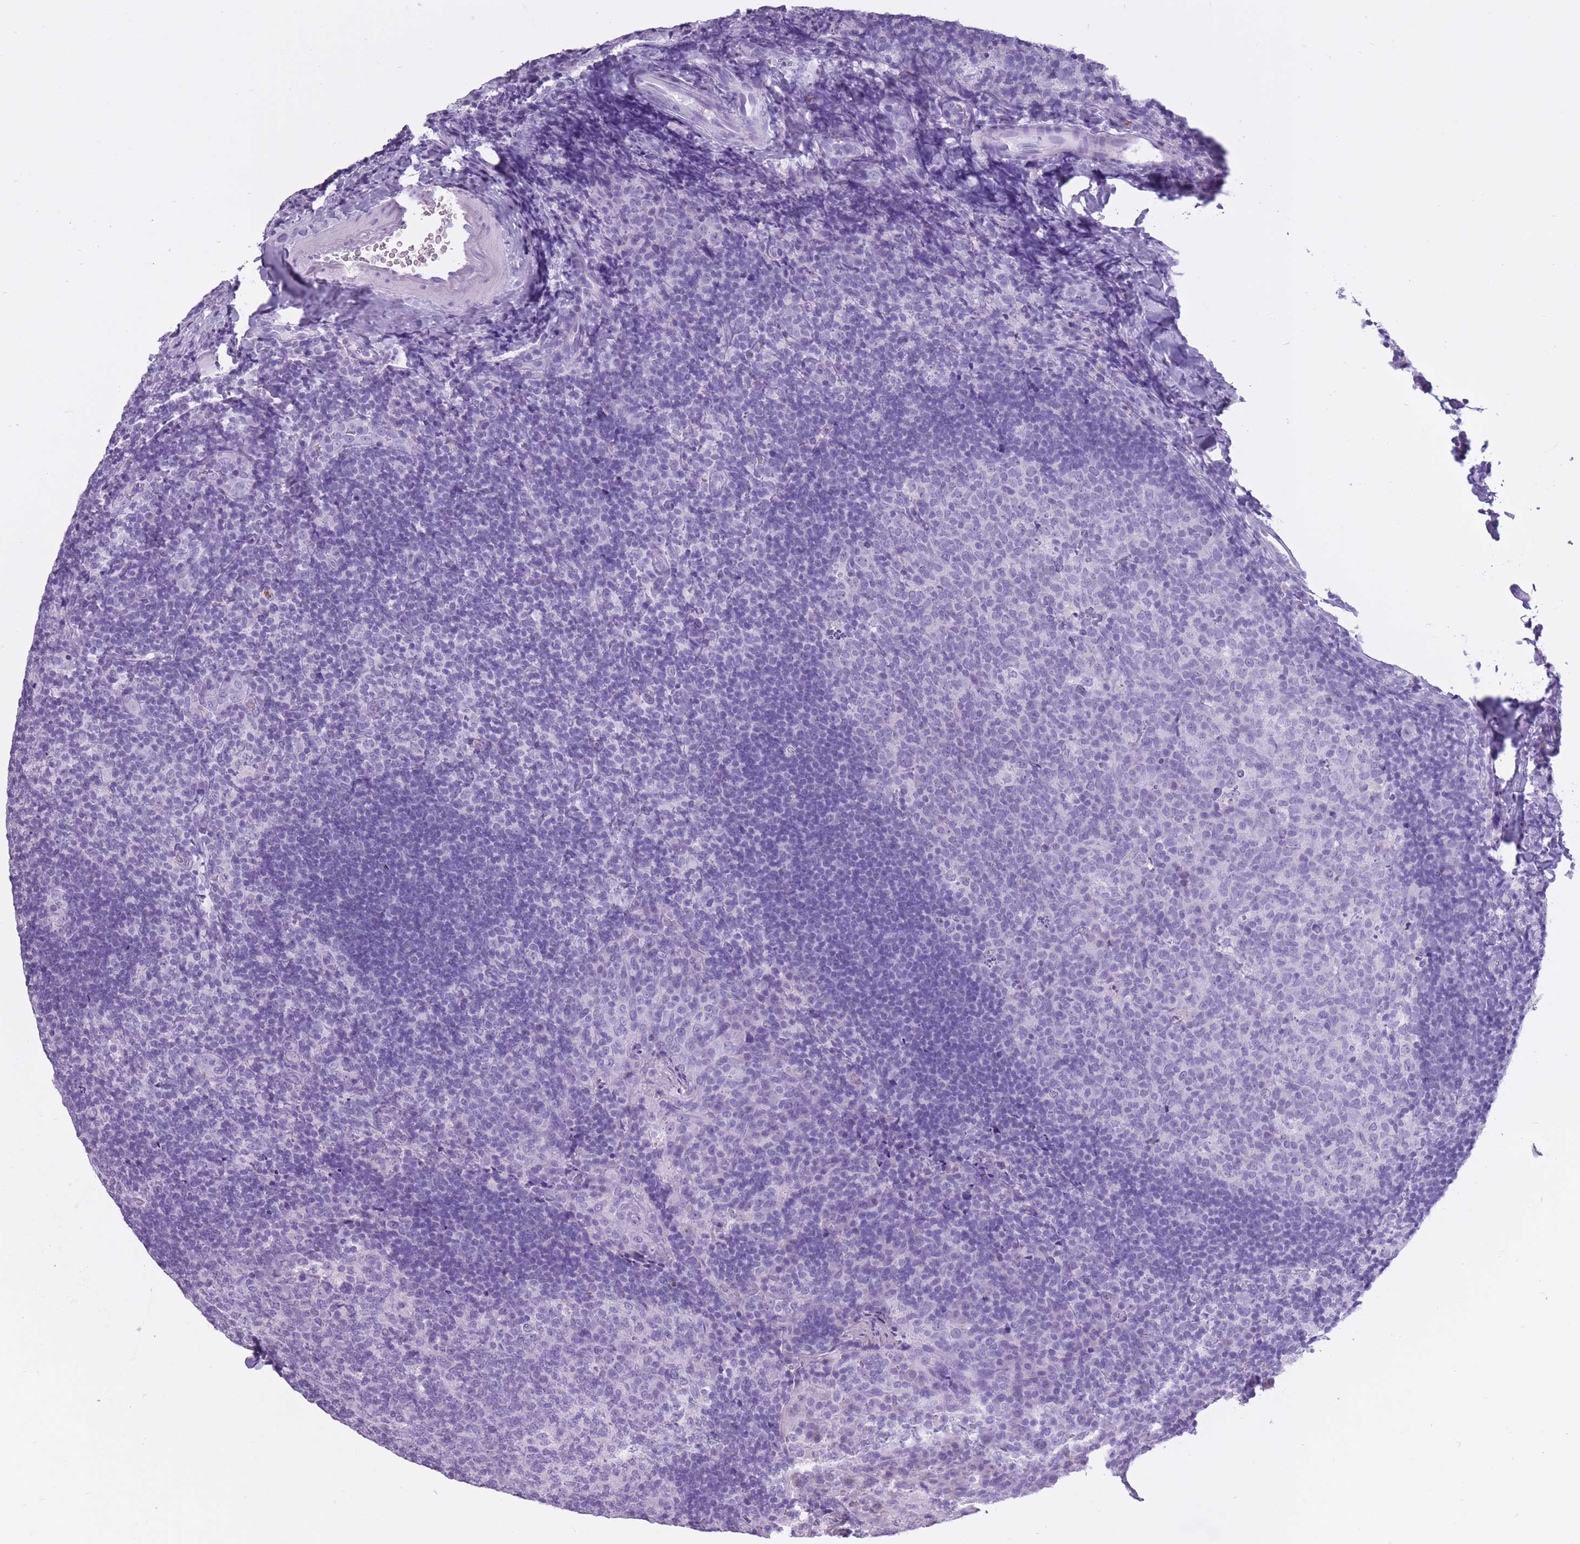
{"staining": {"intensity": "negative", "quantity": "none", "location": "none"}, "tissue": "tonsil", "cell_type": "Germinal center cells", "image_type": "normal", "snomed": [{"axis": "morphology", "description": "Normal tissue, NOS"}, {"axis": "topography", "description": "Tonsil"}], "caption": "High magnification brightfield microscopy of unremarkable tonsil stained with DAB (3,3'-diaminobenzidine) (brown) and counterstained with hematoxylin (blue): germinal center cells show no significant positivity. (IHC, brightfield microscopy, high magnification).", "gene": "OR7C1", "patient": {"sex": "male", "age": 17}}